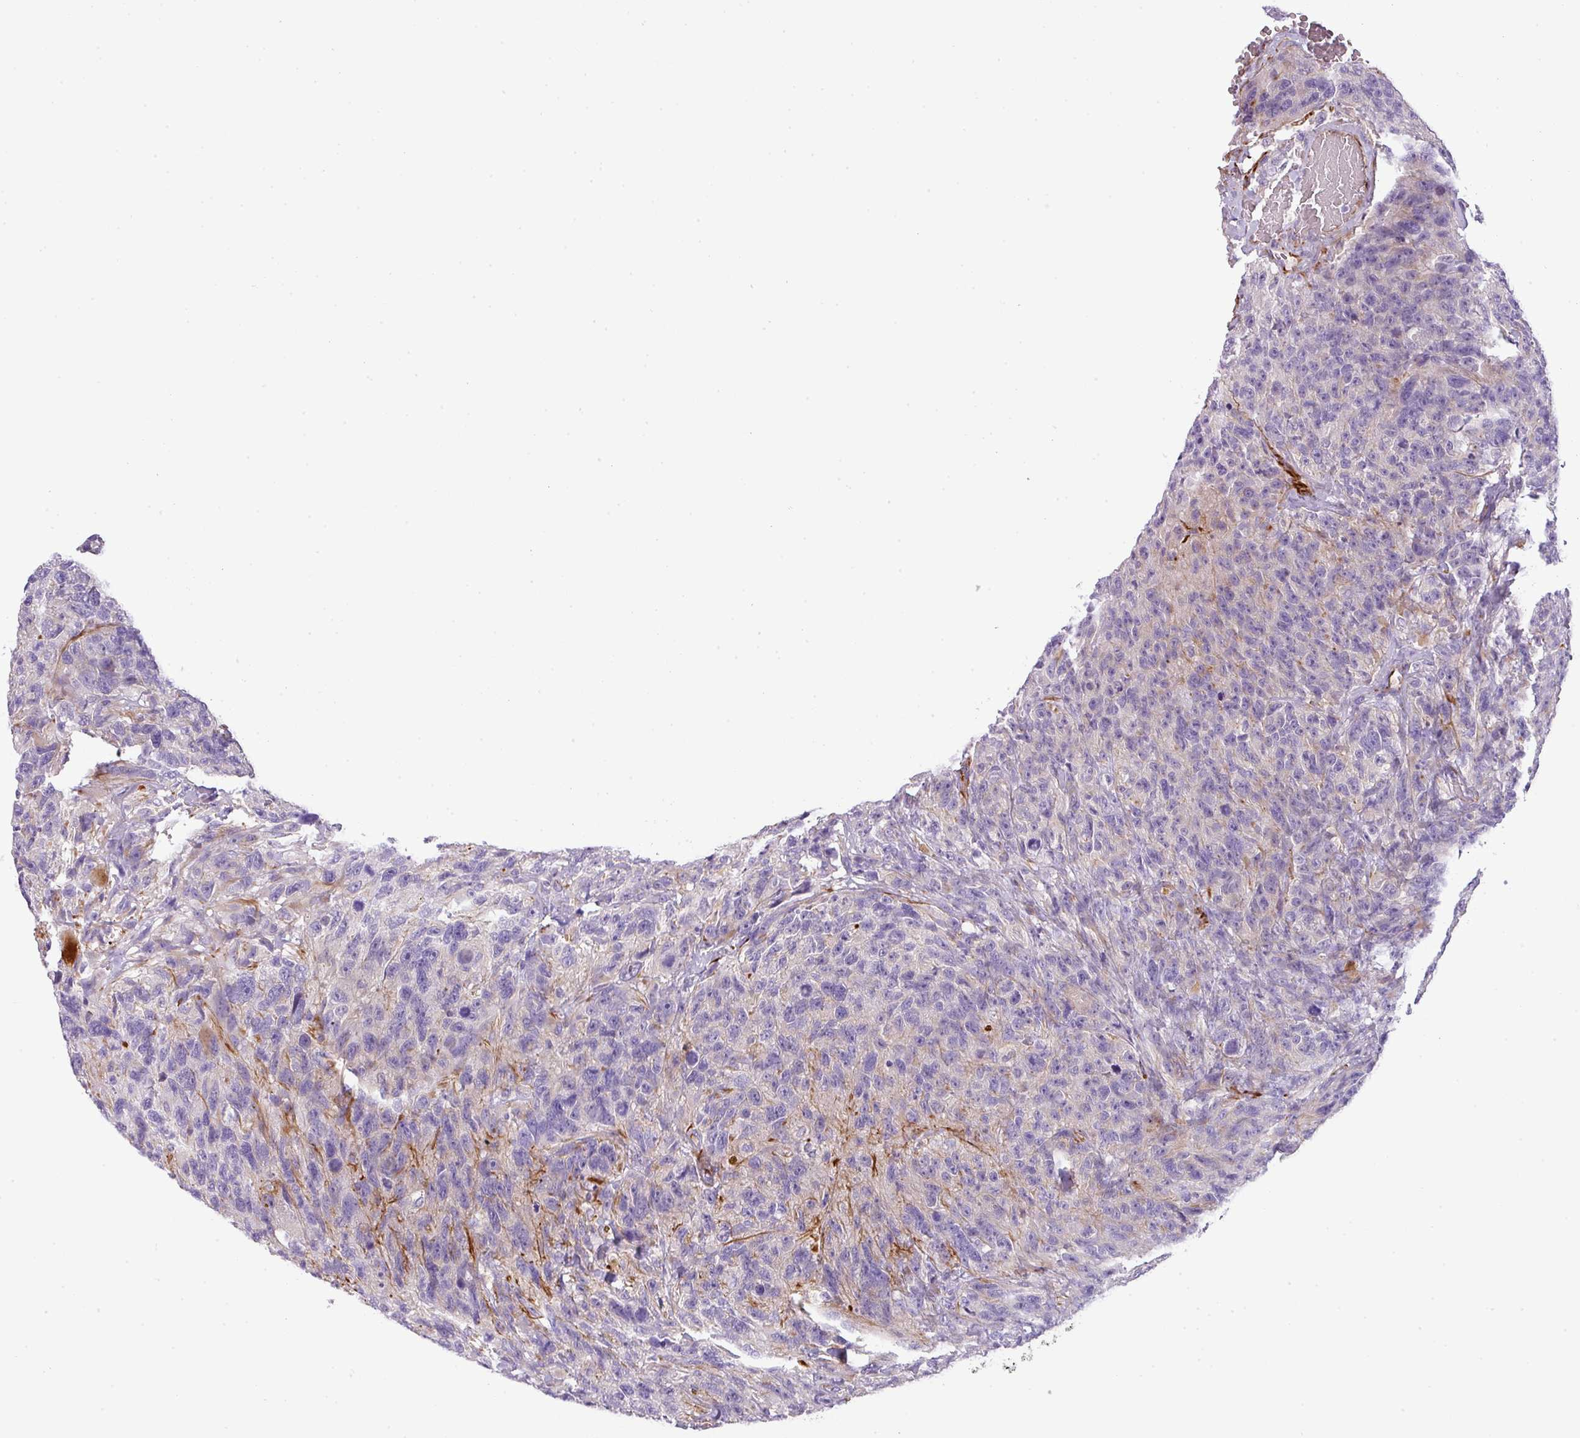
{"staining": {"intensity": "negative", "quantity": "none", "location": "none"}, "tissue": "glioma", "cell_type": "Tumor cells", "image_type": "cancer", "snomed": [{"axis": "morphology", "description": "Glioma, malignant, High grade"}, {"axis": "topography", "description": "Brain"}], "caption": "High-grade glioma (malignant) was stained to show a protein in brown. There is no significant staining in tumor cells. (DAB (3,3'-diaminobenzidine) immunohistochemistry (IHC), high magnification).", "gene": "ENSG00000273748", "patient": {"sex": "male", "age": 69}}